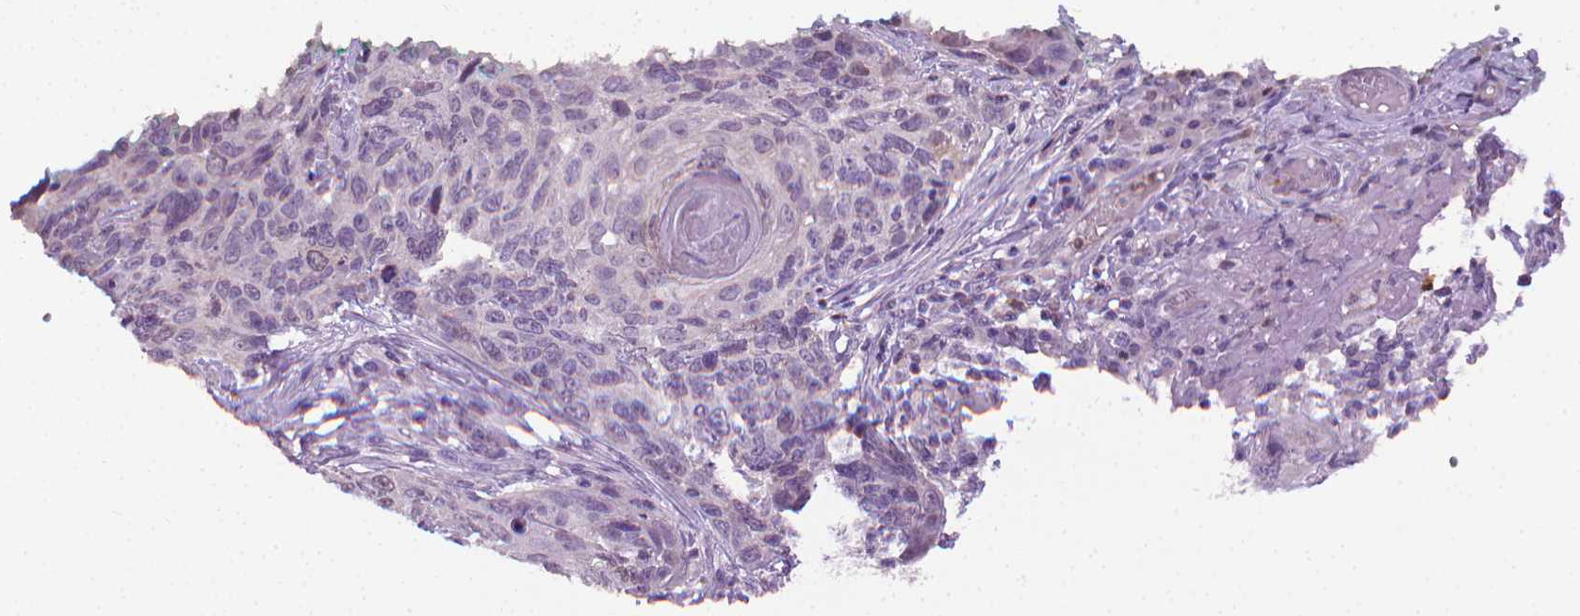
{"staining": {"intensity": "negative", "quantity": "none", "location": "none"}, "tissue": "skin cancer", "cell_type": "Tumor cells", "image_type": "cancer", "snomed": [{"axis": "morphology", "description": "Squamous cell carcinoma, NOS"}, {"axis": "topography", "description": "Skin"}], "caption": "Human skin cancer (squamous cell carcinoma) stained for a protein using immunohistochemistry shows no staining in tumor cells.", "gene": "CDKN2D", "patient": {"sex": "male", "age": 92}}